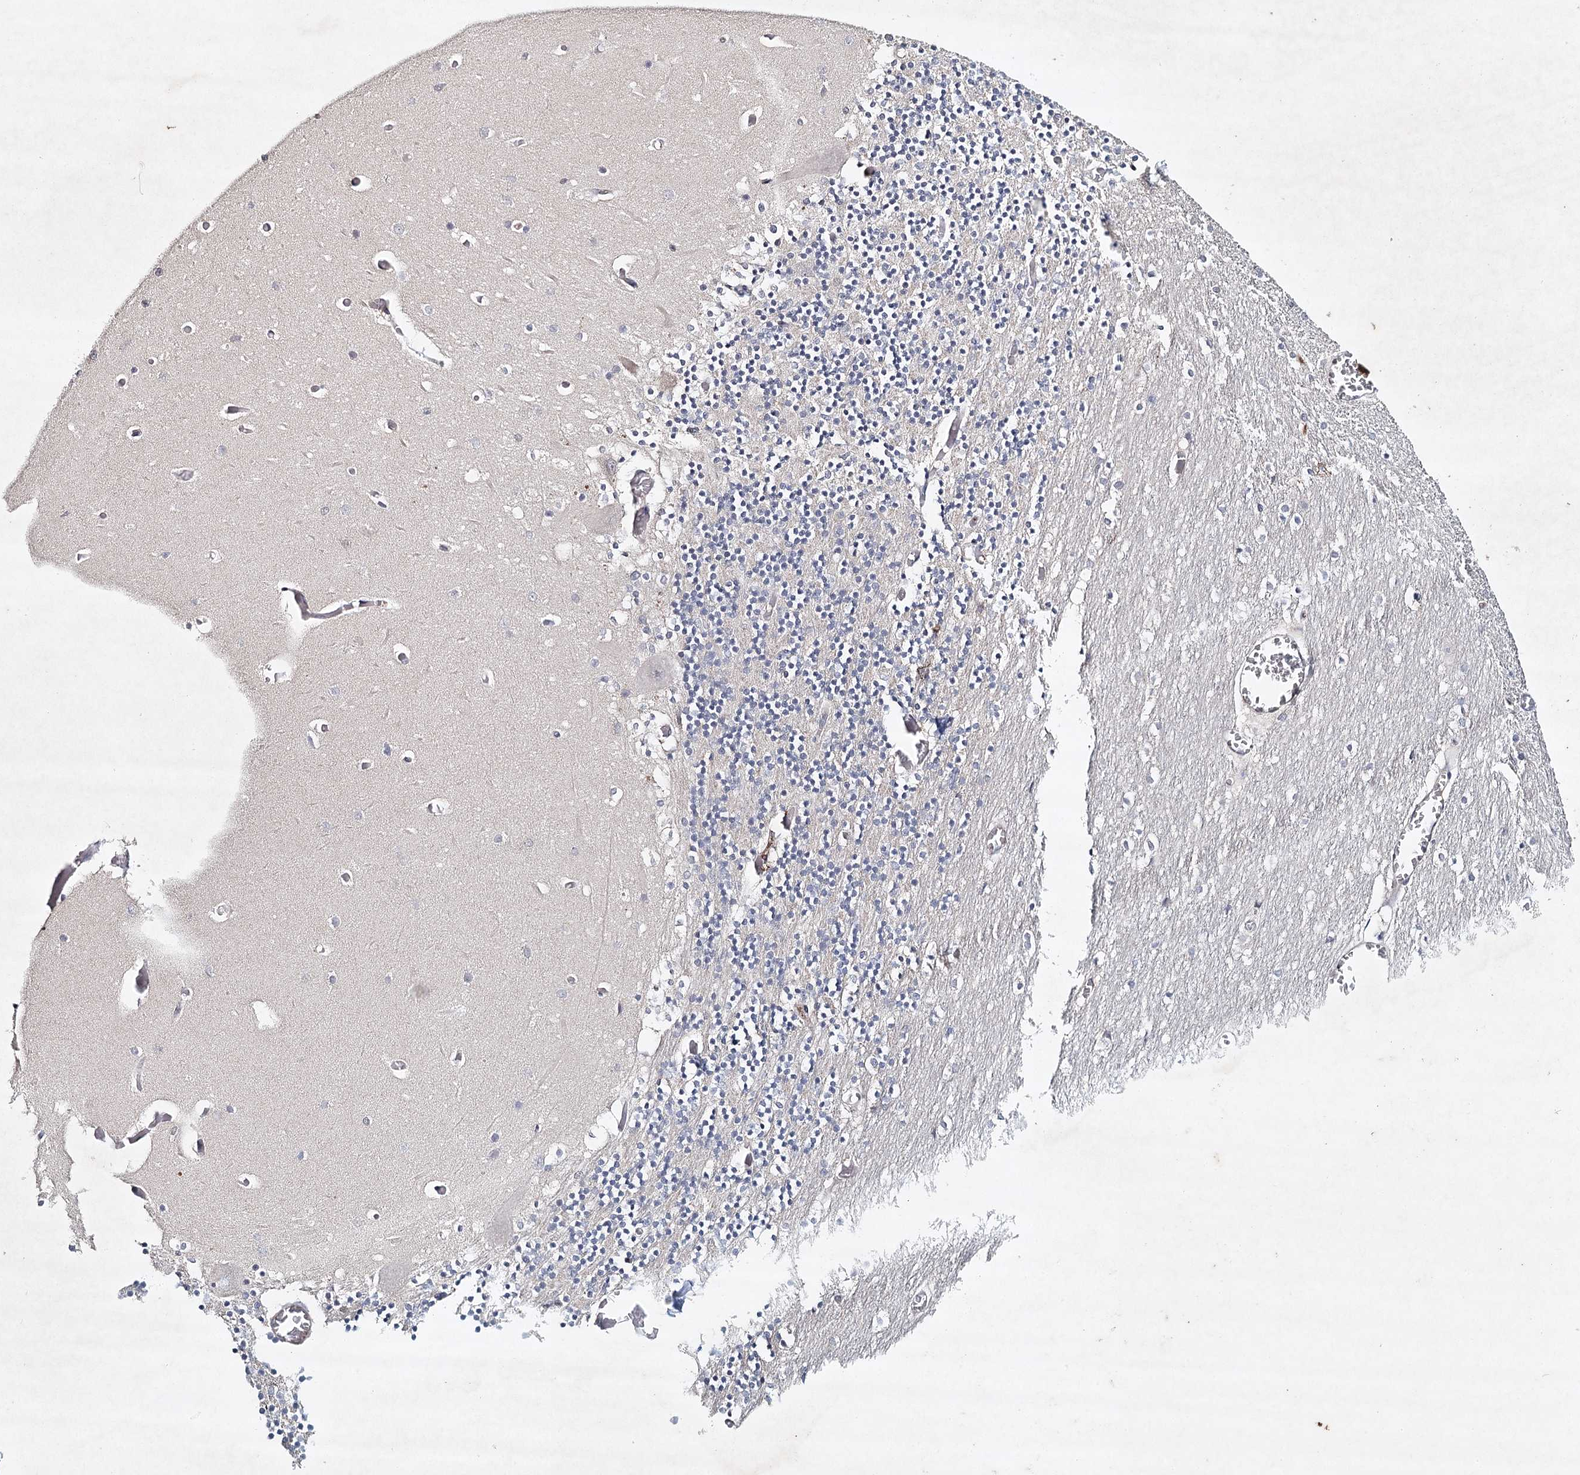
{"staining": {"intensity": "negative", "quantity": "none", "location": "none"}, "tissue": "cerebellum", "cell_type": "Cells in granular layer", "image_type": "normal", "snomed": [{"axis": "morphology", "description": "Normal tissue, NOS"}, {"axis": "topography", "description": "Cerebellum"}], "caption": "This is an immunohistochemistry histopathology image of benign human cerebellum. There is no positivity in cells in granular layer.", "gene": "SYNPO", "patient": {"sex": "female", "age": 28}}